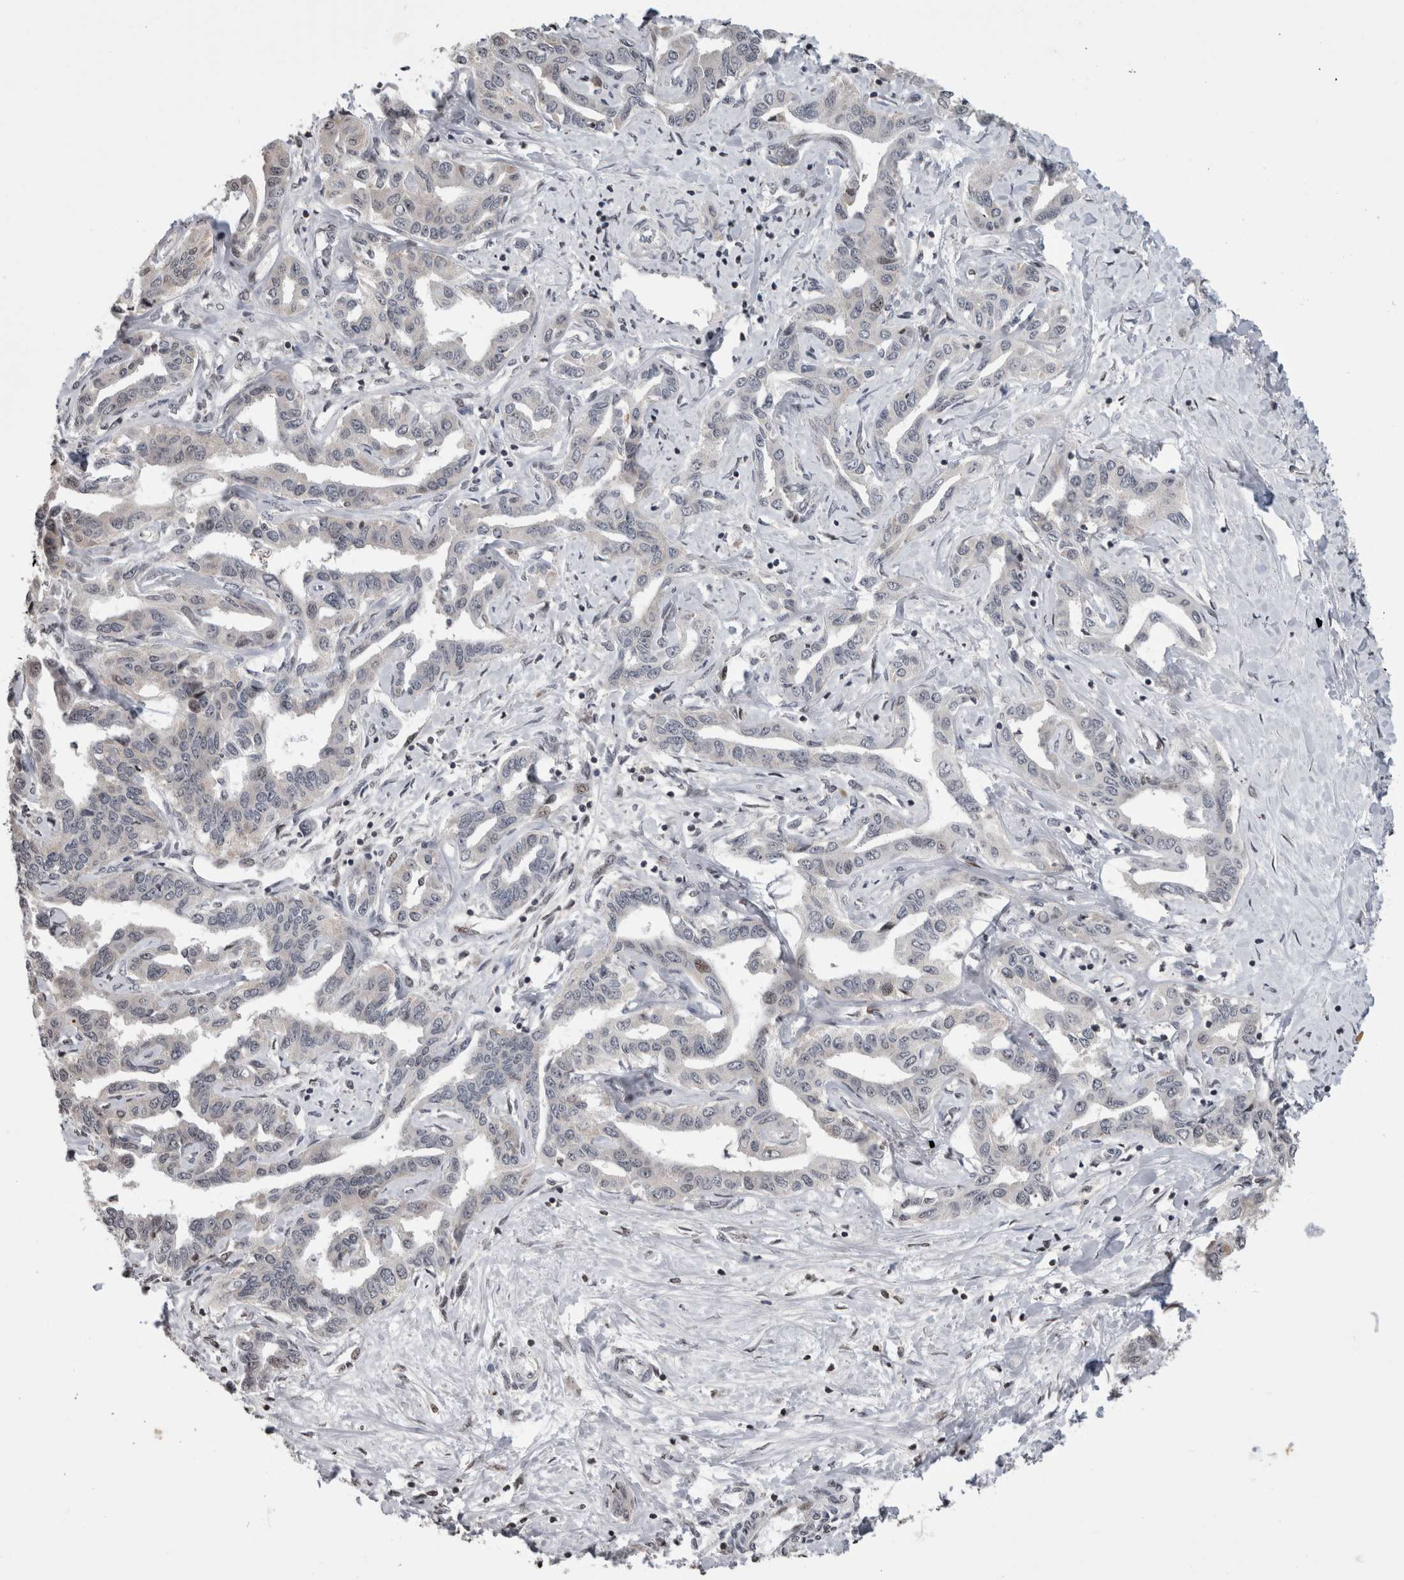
{"staining": {"intensity": "negative", "quantity": "none", "location": "none"}, "tissue": "liver cancer", "cell_type": "Tumor cells", "image_type": "cancer", "snomed": [{"axis": "morphology", "description": "Cholangiocarcinoma"}, {"axis": "topography", "description": "Liver"}], "caption": "A photomicrograph of human cholangiocarcinoma (liver) is negative for staining in tumor cells. (DAB immunohistochemistry (IHC) visualized using brightfield microscopy, high magnification).", "gene": "ZBTB11", "patient": {"sex": "male", "age": 59}}